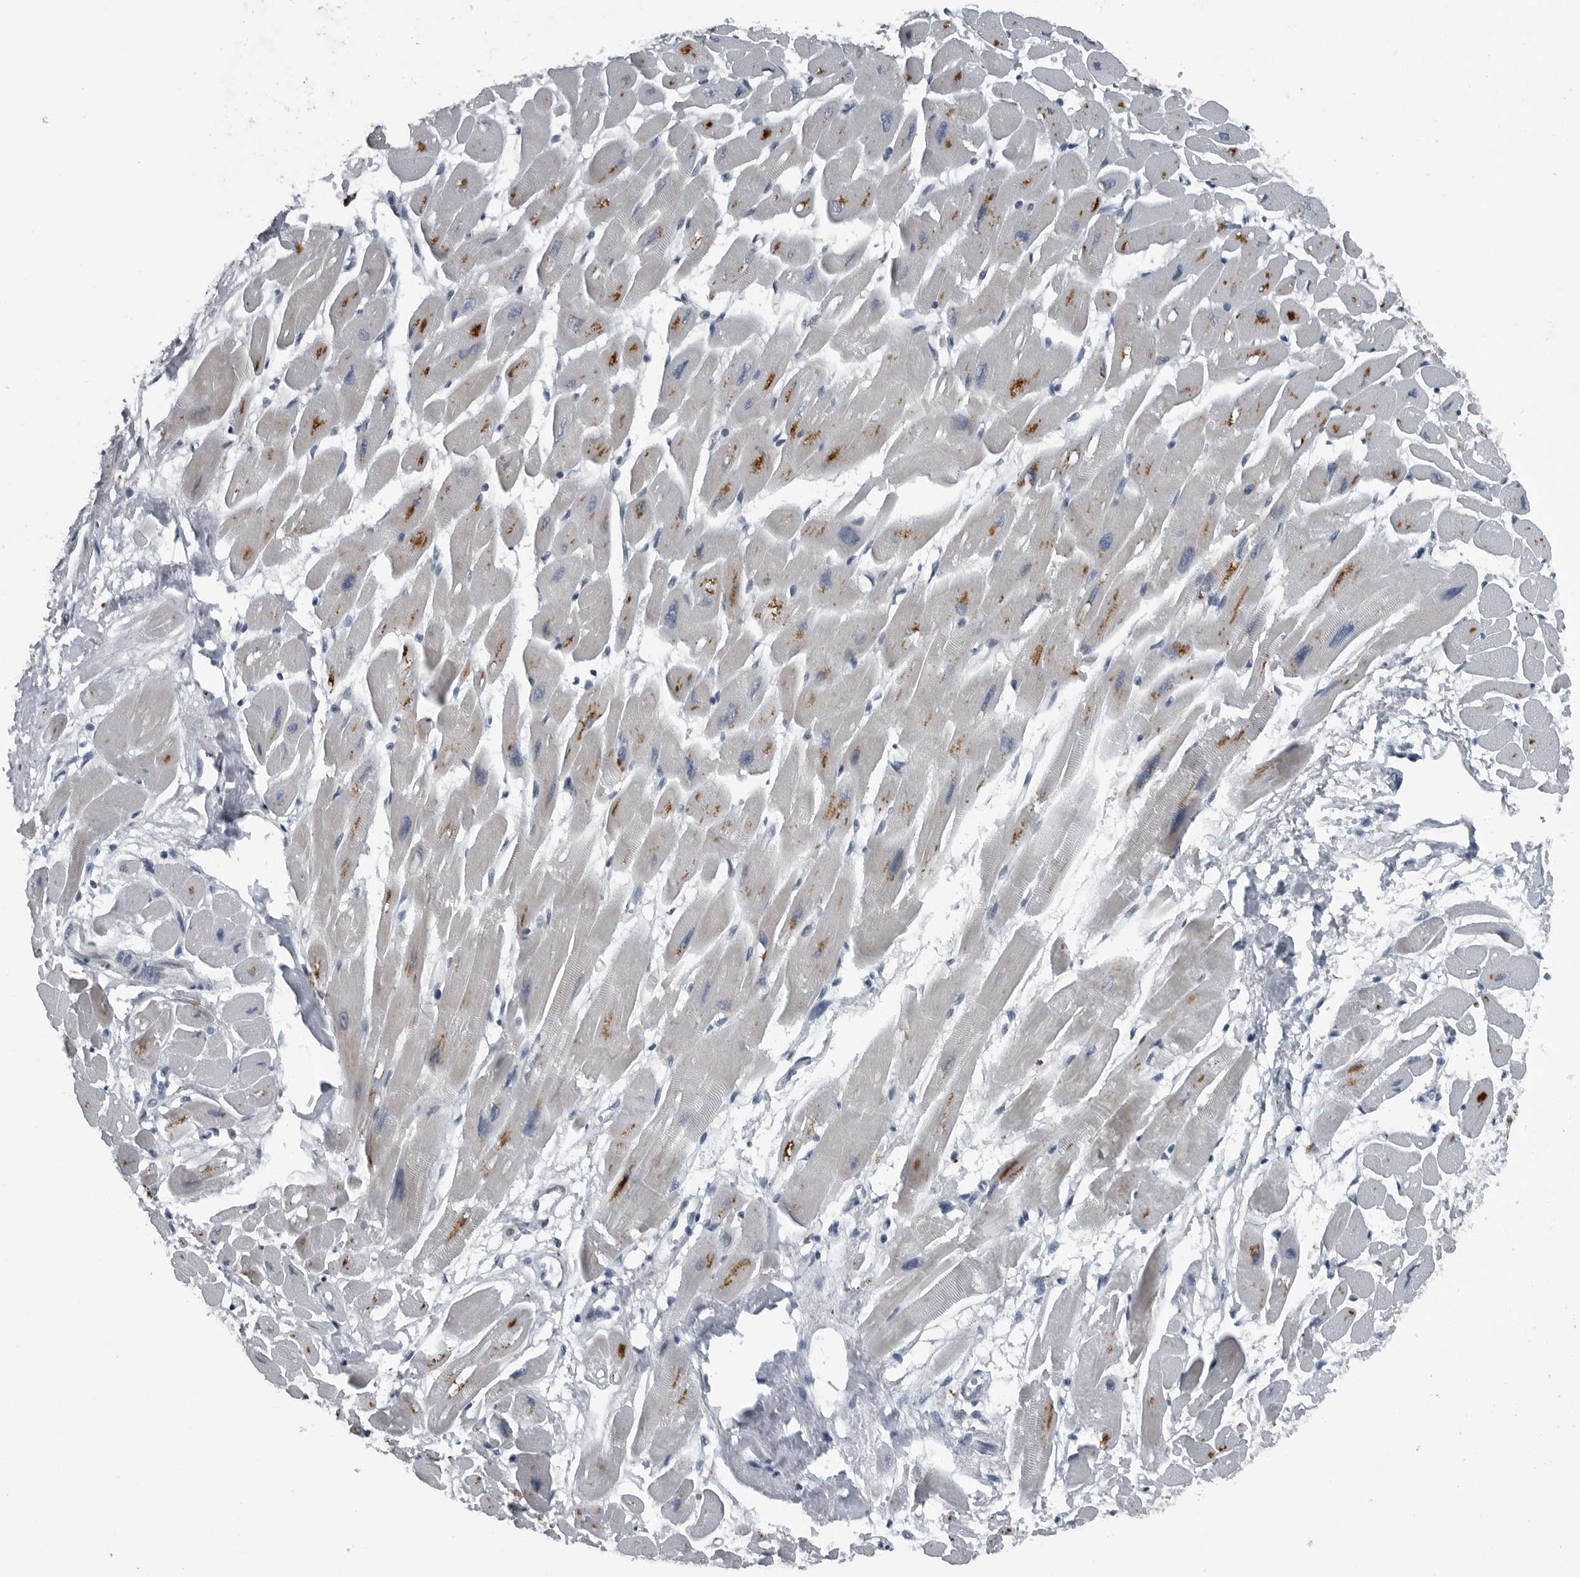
{"staining": {"intensity": "moderate", "quantity": "25%-75%", "location": "cytoplasmic/membranous"}, "tissue": "heart muscle", "cell_type": "Cardiomyocytes", "image_type": "normal", "snomed": [{"axis": "morphology", "description": "Normal tissue, NOS"}, {"axis": "topography", "description": "Heart"}], "caption": "High-power microscopy captured an IHC micrograph of benign heart muscle, revealing moderate cytoplasmic/membranous expression in approximately 25%-75% of cardiomyocytes. (Brightfield microscopy of DAB IHC at high magnification).", "gene": "GAK", "patient": {"sex": "female", "age": 54}}